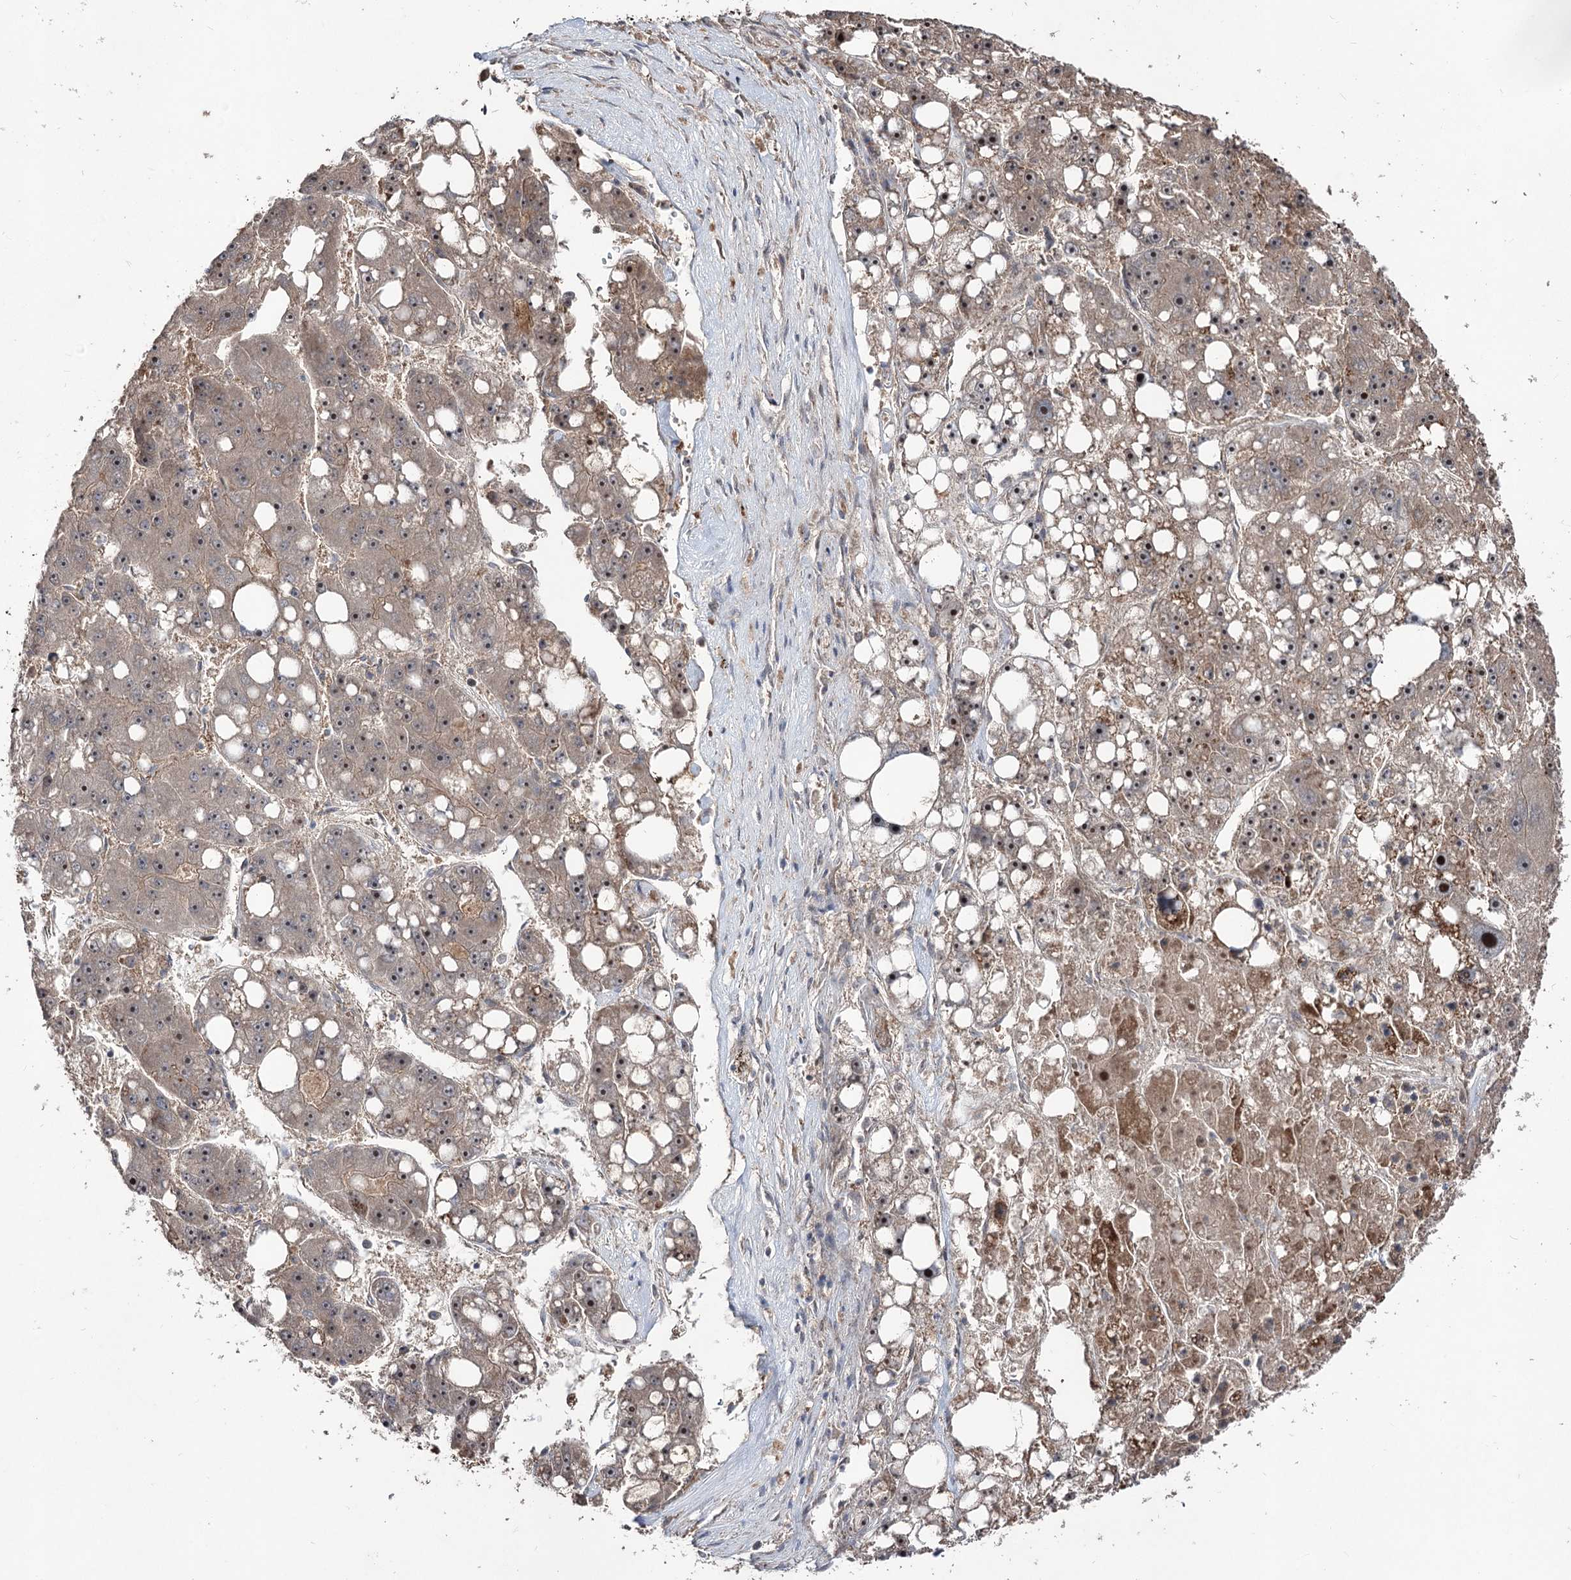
{"staining": {"intensity": "weak", "quantity": ">75%", "location": "cytoplasmic/membranous,nuclear"}, "tissue": "liver cancer", "cell_type": "Tumor cells", "image_type": "cancer", "snomed": [{"axis": "morphology", "description": "Carcinoma, Hepatocellular, NOS"}, {"axis": "topography", "description": "Liver"}], "caption": "Liver hepatocellular carcinoma stained with a protein marker exhibits weak staining in tumor cells.", "gene": "CPNE8", "patient": {"sex": "female", "age": 61}}